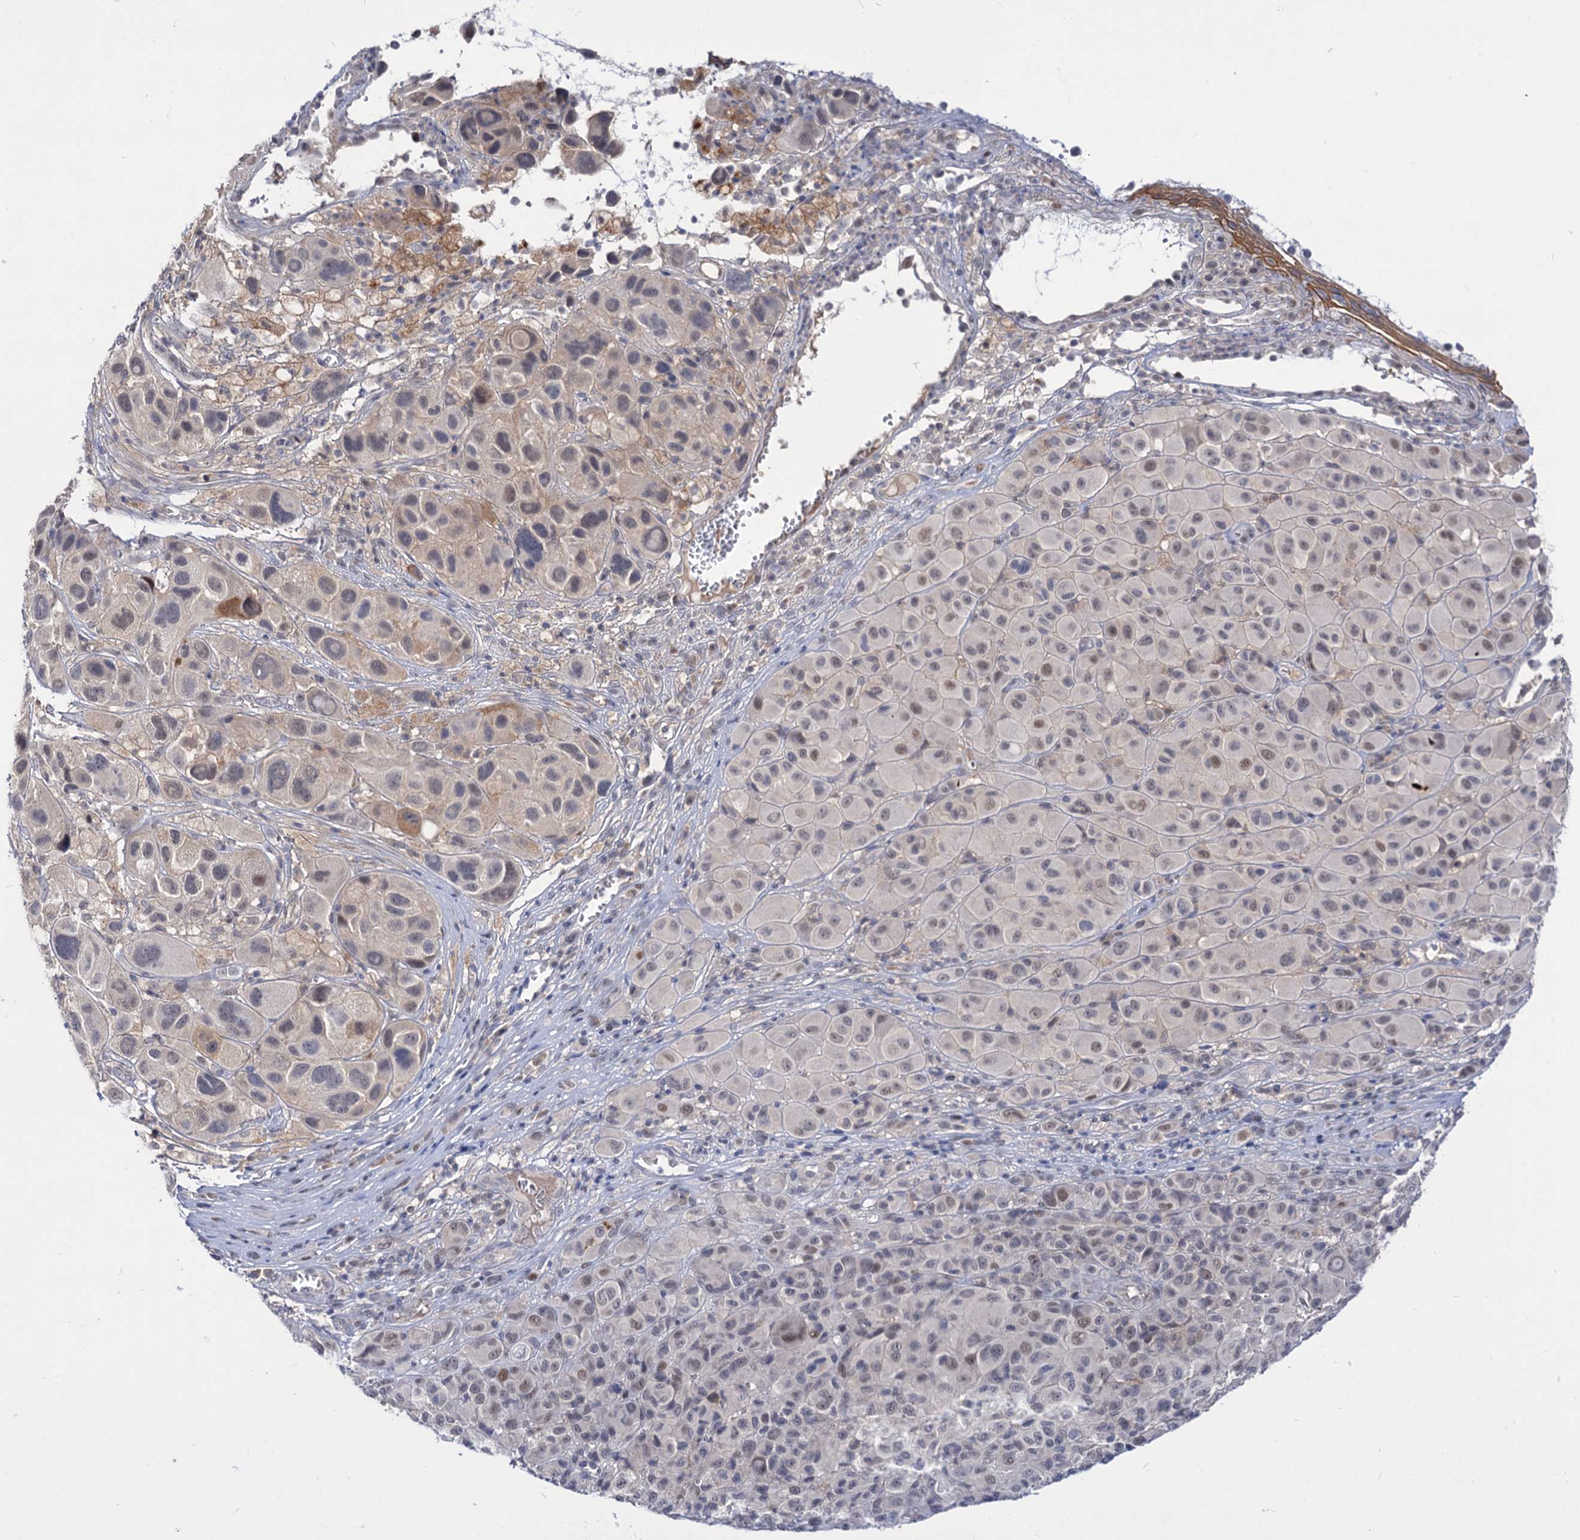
{"staining": {"intensity": "negative", "quantity": "none", "location": "none"}, "tissue": "melanoma", "cell_type": "Tumor cells", "image_type": "cancer", "snomed": [{"axis": "morphology", "description": "Malignant melanoma, NOS"}, {"axis": "topography", "description": "Skin of trunk"}], "caption": "Tumor cells are negative for protein expression in human malignant melanoma.", "gene": "NEK10", "patient": {"sex": "male", "age": 71}}